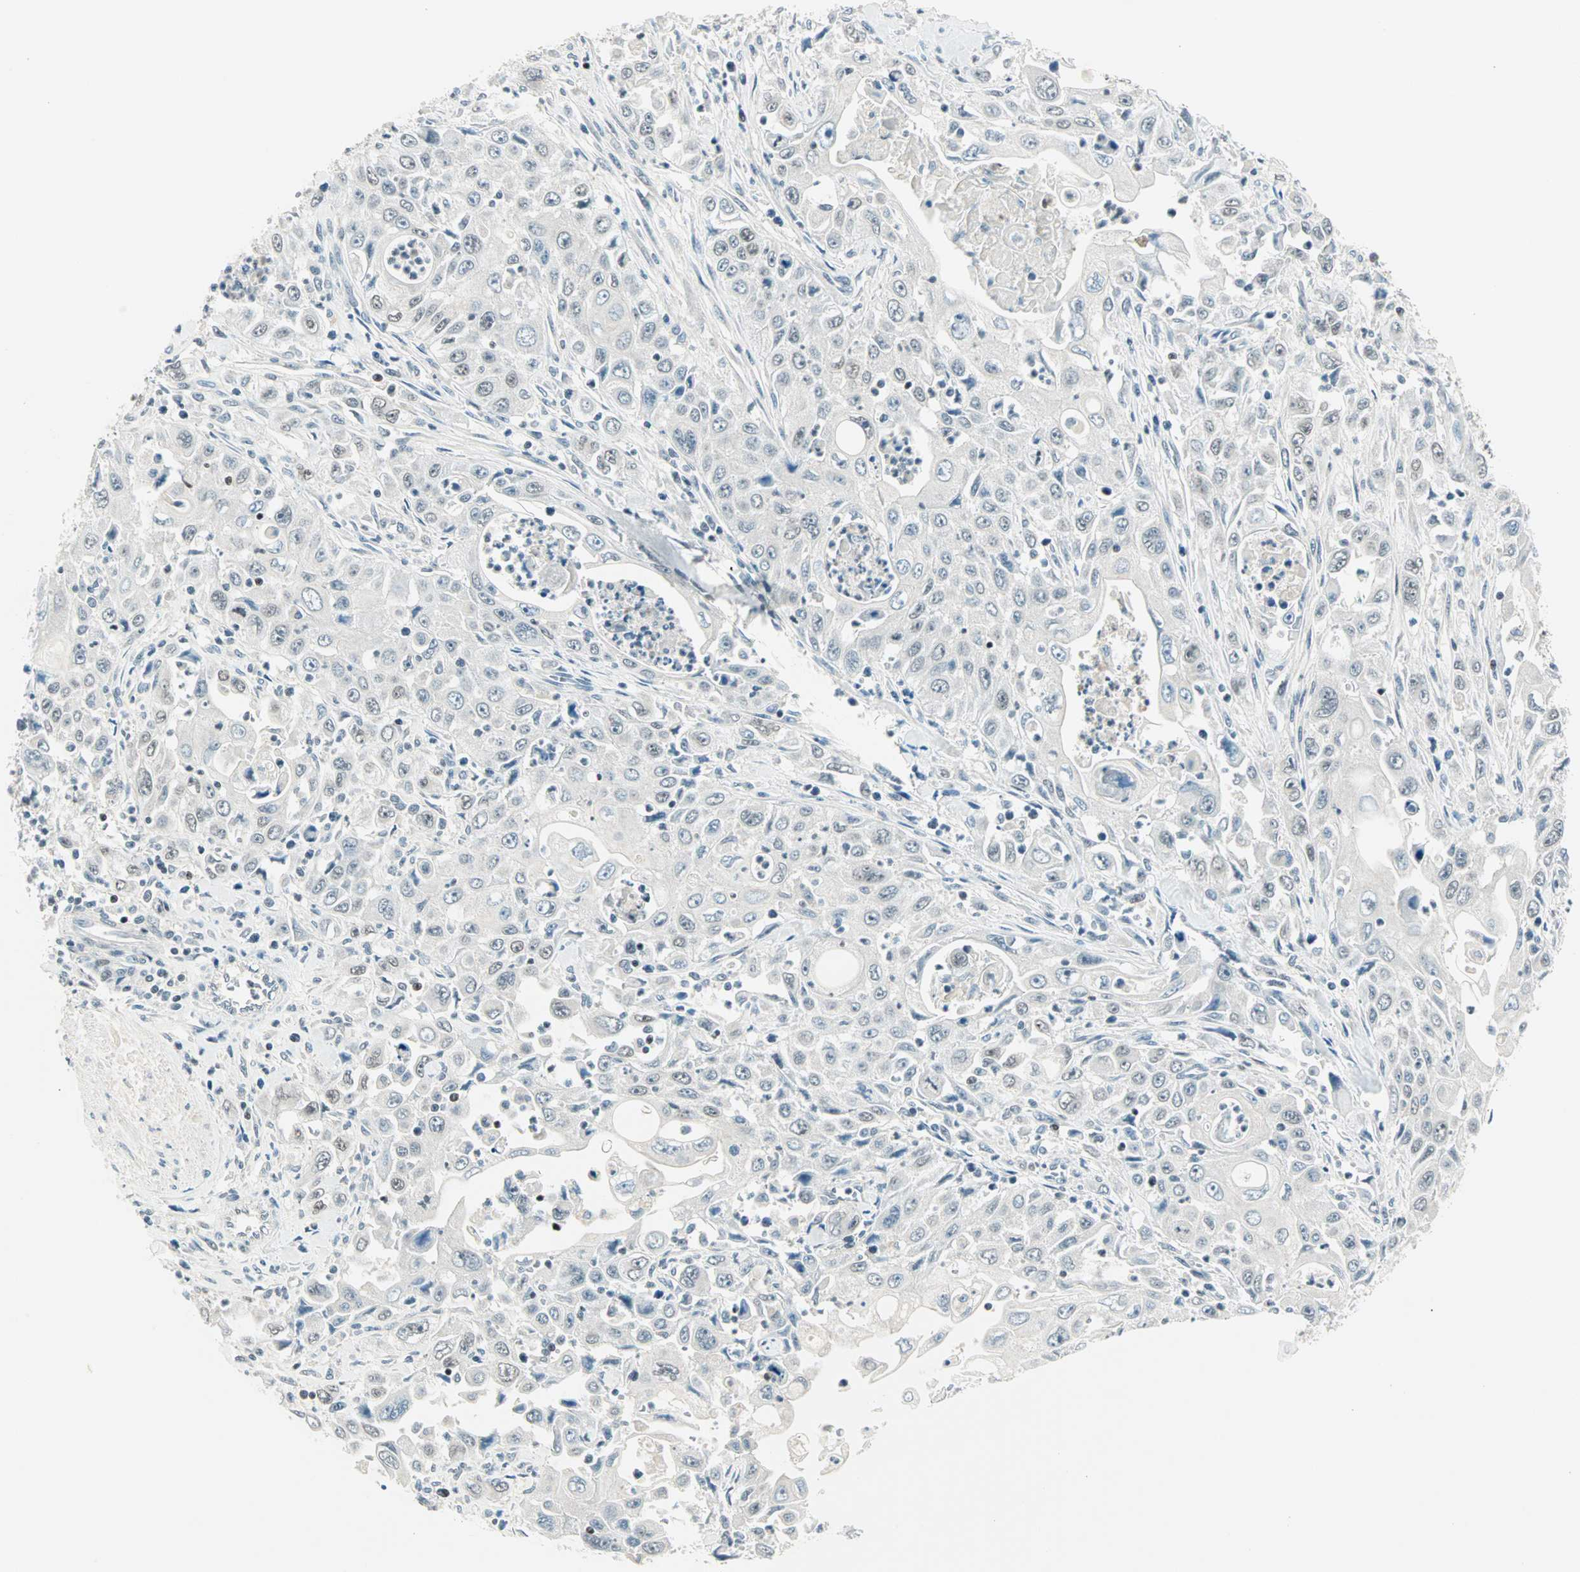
{"staining": {"intensity": "weak", "quantity": "<25%", "location": "cytoplasmic/membranous"}, "tissue": "pancreatic cancer", "cell_type": "Tumor cells", "image_type": "cancer", "snomed": [{"axis": "morphology", "description": "Adenocarcinoma, NOS"}, {"axis": "topography", "description": "Pancreas"}], "caption": "An immunohistochemistry (IHC) image of pancreatic cancer is shown. There is no staining in tumor cells of pancreatic cancer. Brightfield microscopy of immunohistochemistry (IHC) stained with DAB (3,3'-diaminobenzidine) (brown) and hematoxylin (blue), captured at high magnification.", "gene": "SIN3A", "patient": {"sex": "male", "age": 70}}